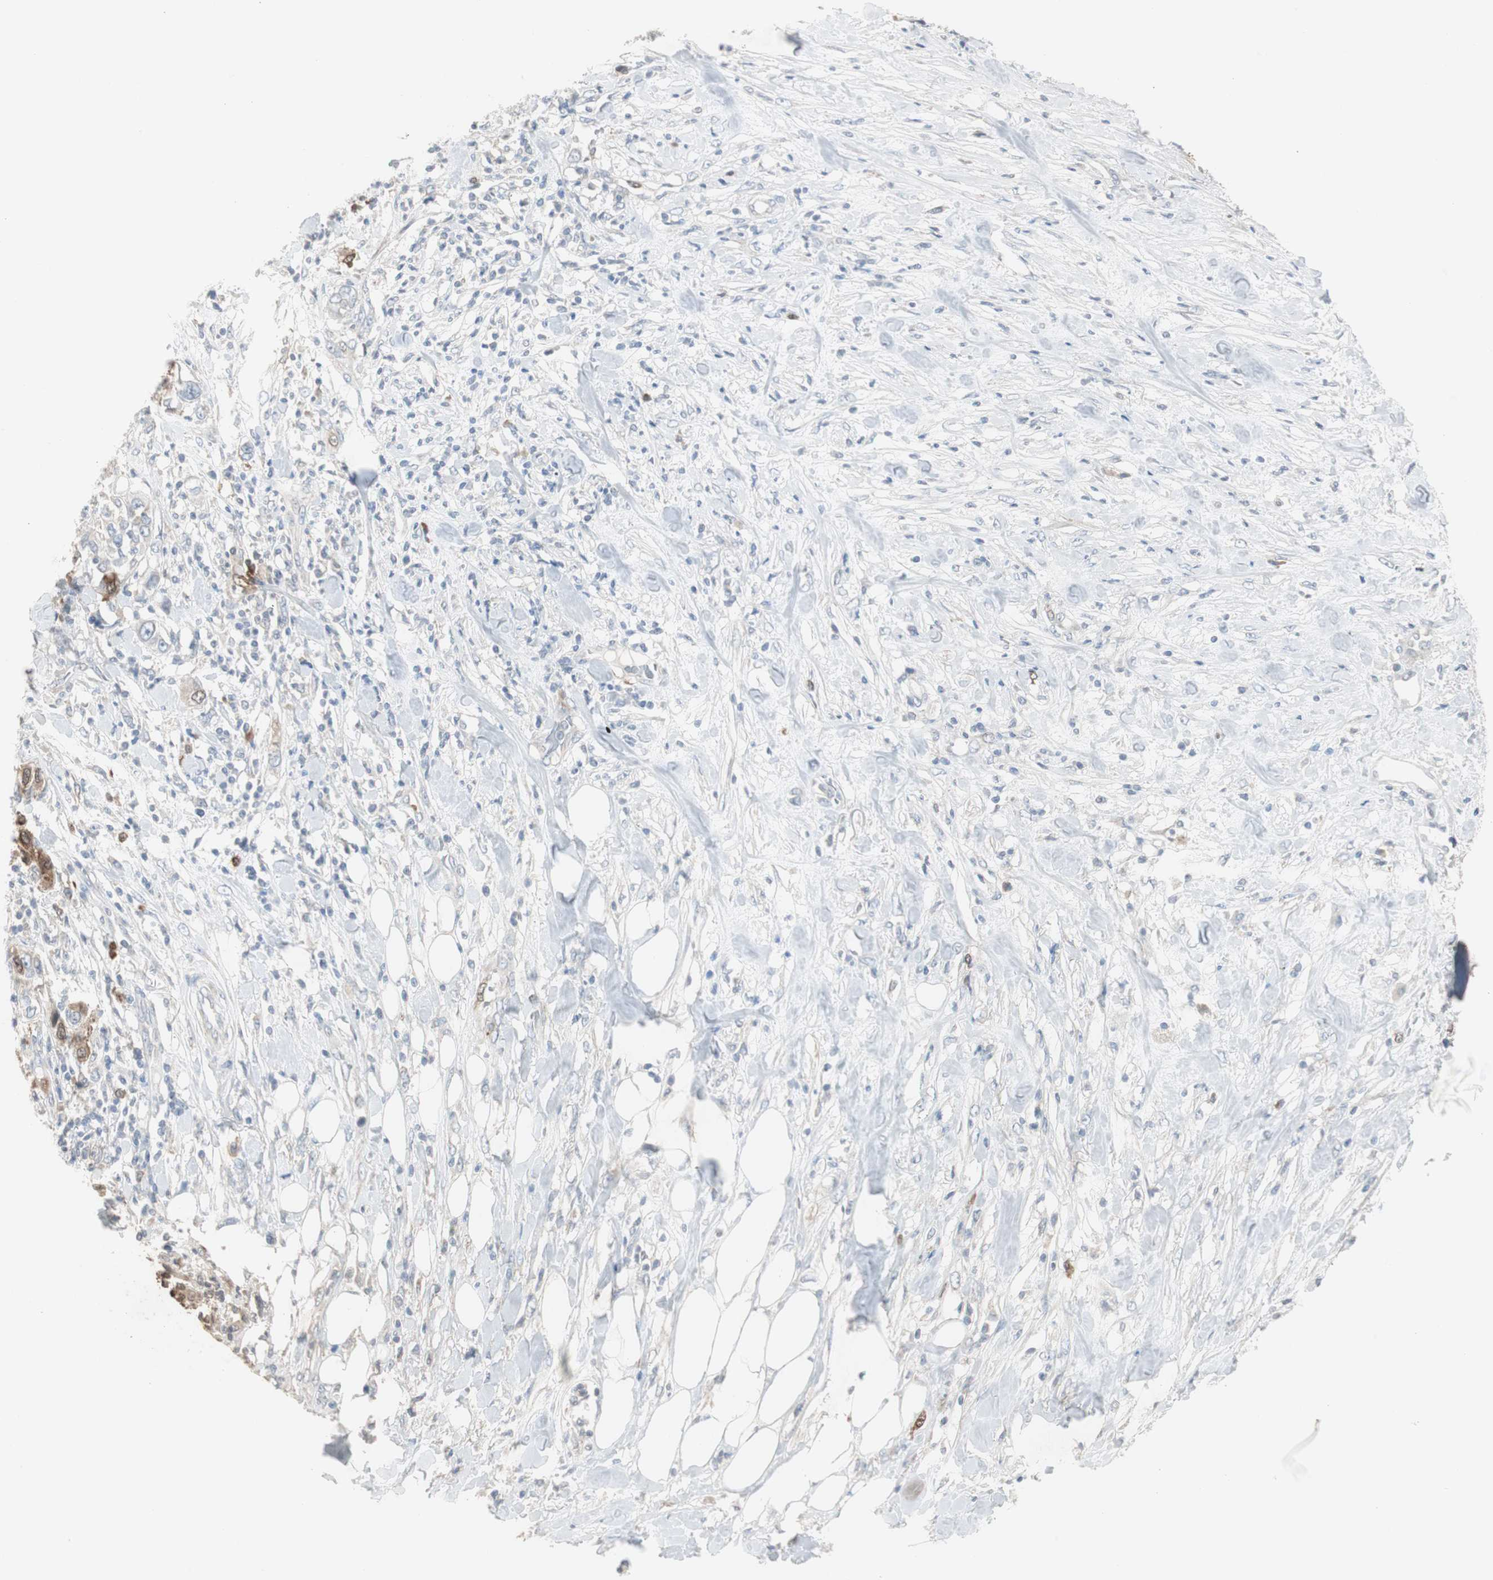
{"staining": {"intensity": "weak", "quantity": "<25%", "location": "cytoplasmic/membranous"}, "tissue": "urothelial cancer", "cell_type": "Tumor cells", "image_type": "cancer", "snomed": [{"axis": "morphology", "description": "Urothelial carcinoma, High grade"}, {"axis": "topography", "description": "Urinary bladder"}], "caption": "Tumor cells are negative for protein expression in human urothelial carcinoma (high-grade). (DAB immunohistochemistry, high magnification).", "gene": "TK1", "patient": {"sex": "female", "age": 80}}